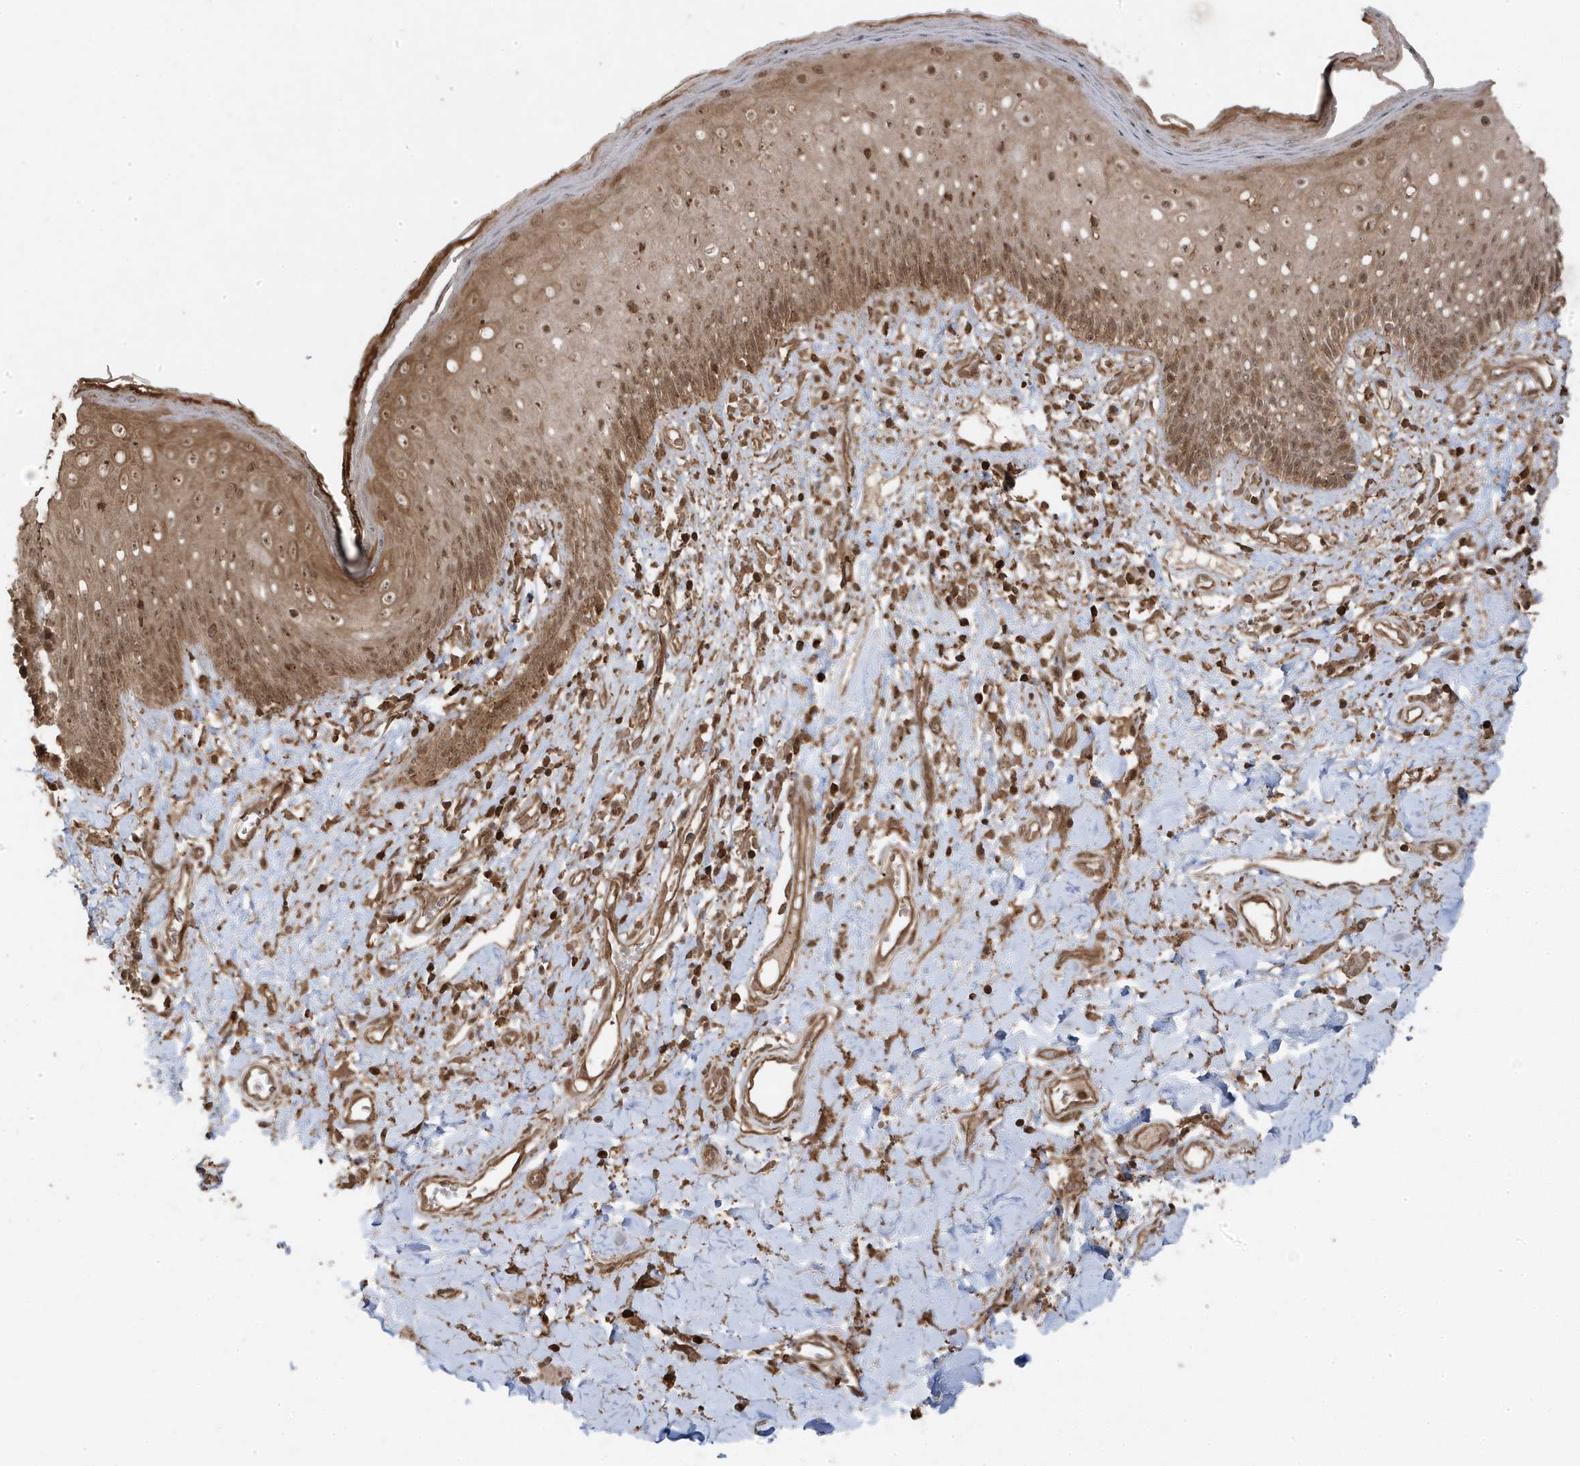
{"staining": {"intensity": "moderate", "quantity": ">75%", "location": "cytoplasmic/membranous,nuclear"}, "tissue": "skin", "cell_type": "Epidermal cells", "image_type": "normal", "snomed": [{"axis": "morphology", "description": "Normal tissue, NOS"}, {"axis": "morphology", "description": "Squamous cell carcinoma, NOS"}, {"axis": "topography", "description": "Vulva"}], "caption": "Immunohistochemistry (IHC) (DAB) staining of benign human skin reveals moderate cytoplasmic/membranous,nuclear protein expression in approximately >75% of epidermal cells. Nuclei are stained in blue.", "gene": "ASAP1", "patient": {"sex": "female", "age": 85}}